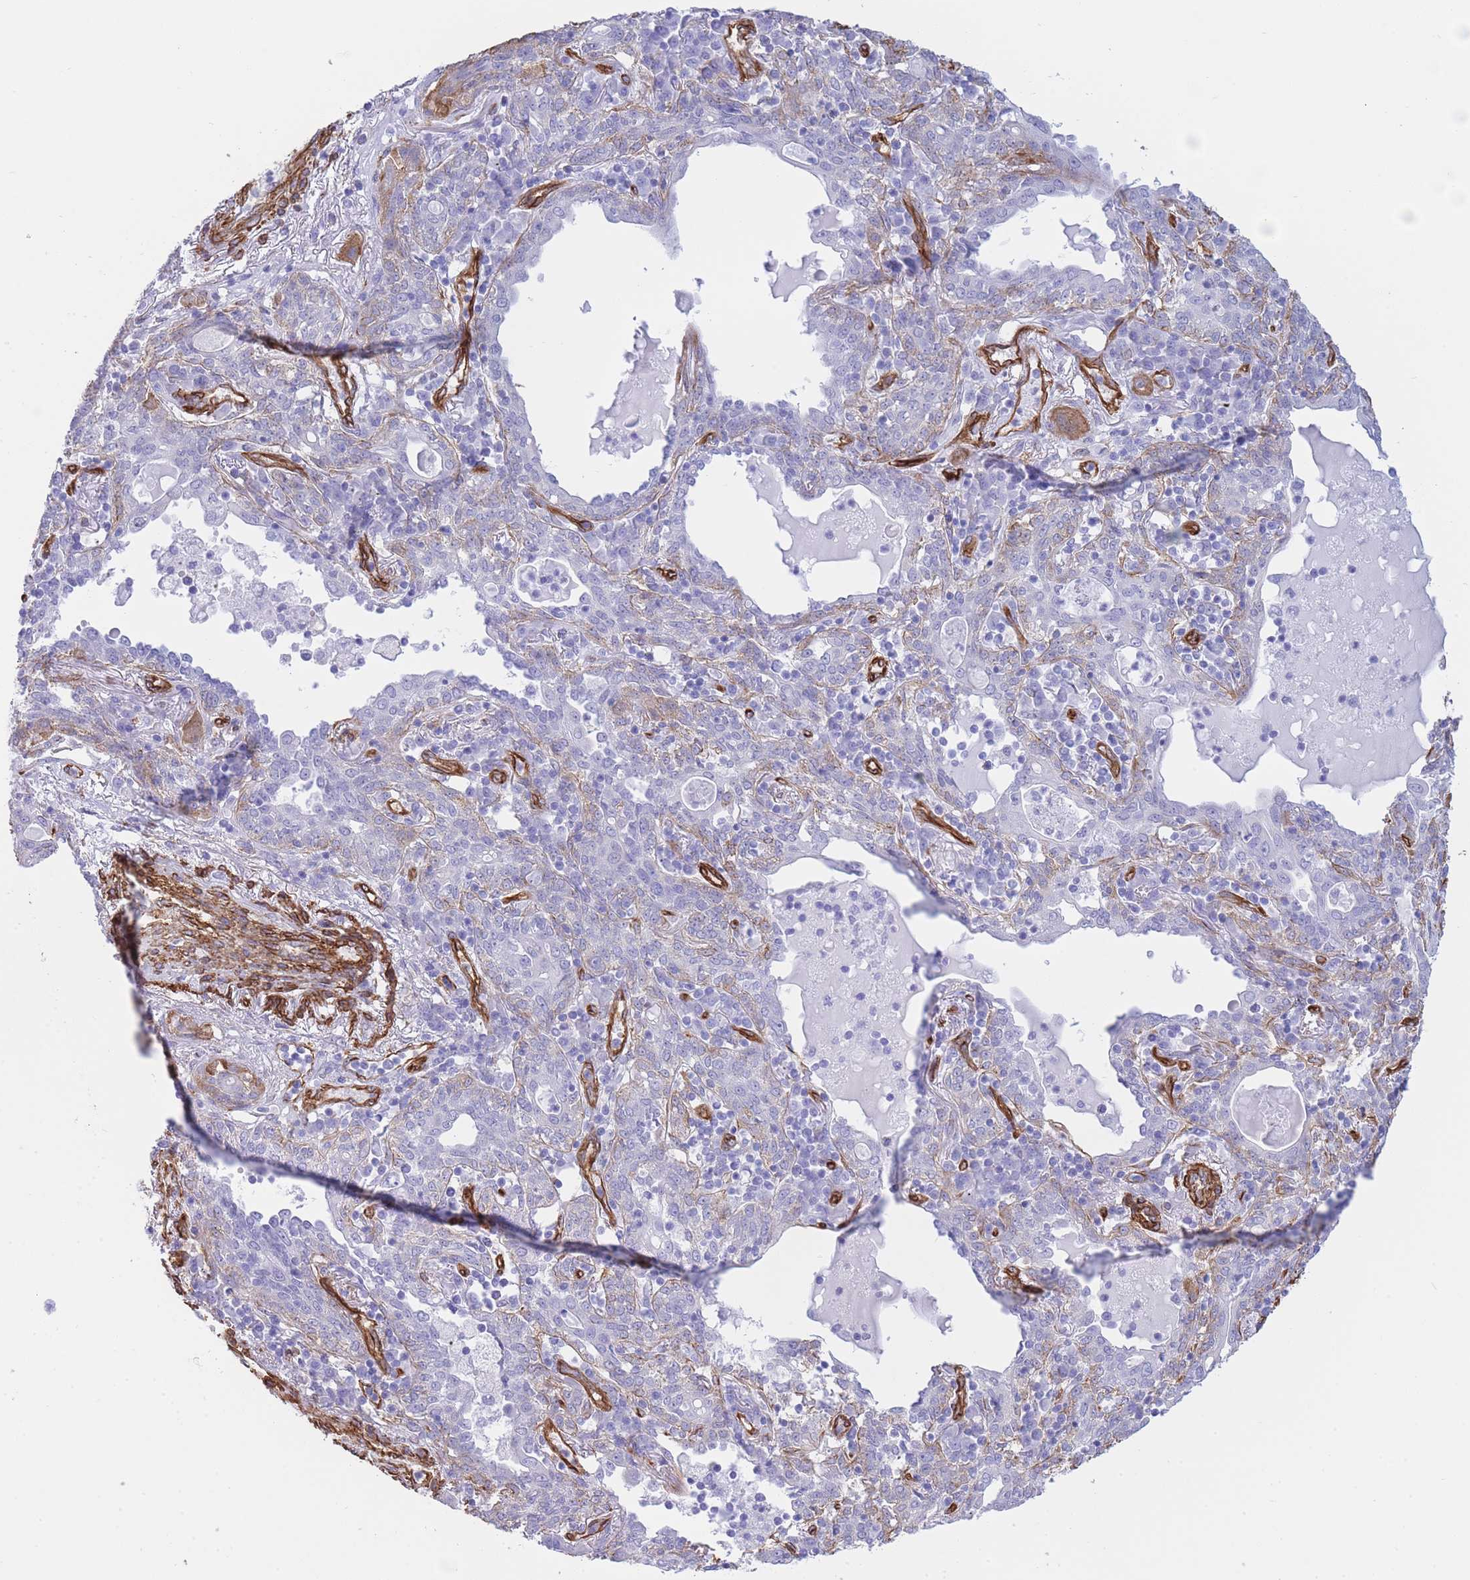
{"staining": {"intensity": "moderate", "quantity": "<25%", "location": "cytoplasmic/membranous"}, "tissue": "lung cancer", "cell_type": "Tumor cells", "image_type": "cancer", "snomed": [{"axis": "morphology", "description": "Squamous cell carcinoma, NOS"}, {"axis": "topography", "description": "Lung"}], "caption": "A brown stain labels moderate cytoplasmic/membranous positivity of a protein in human lung cancer tumor cells.", "gene": "CAVIN1", "patient": {"sex": "female", "age": 70}}